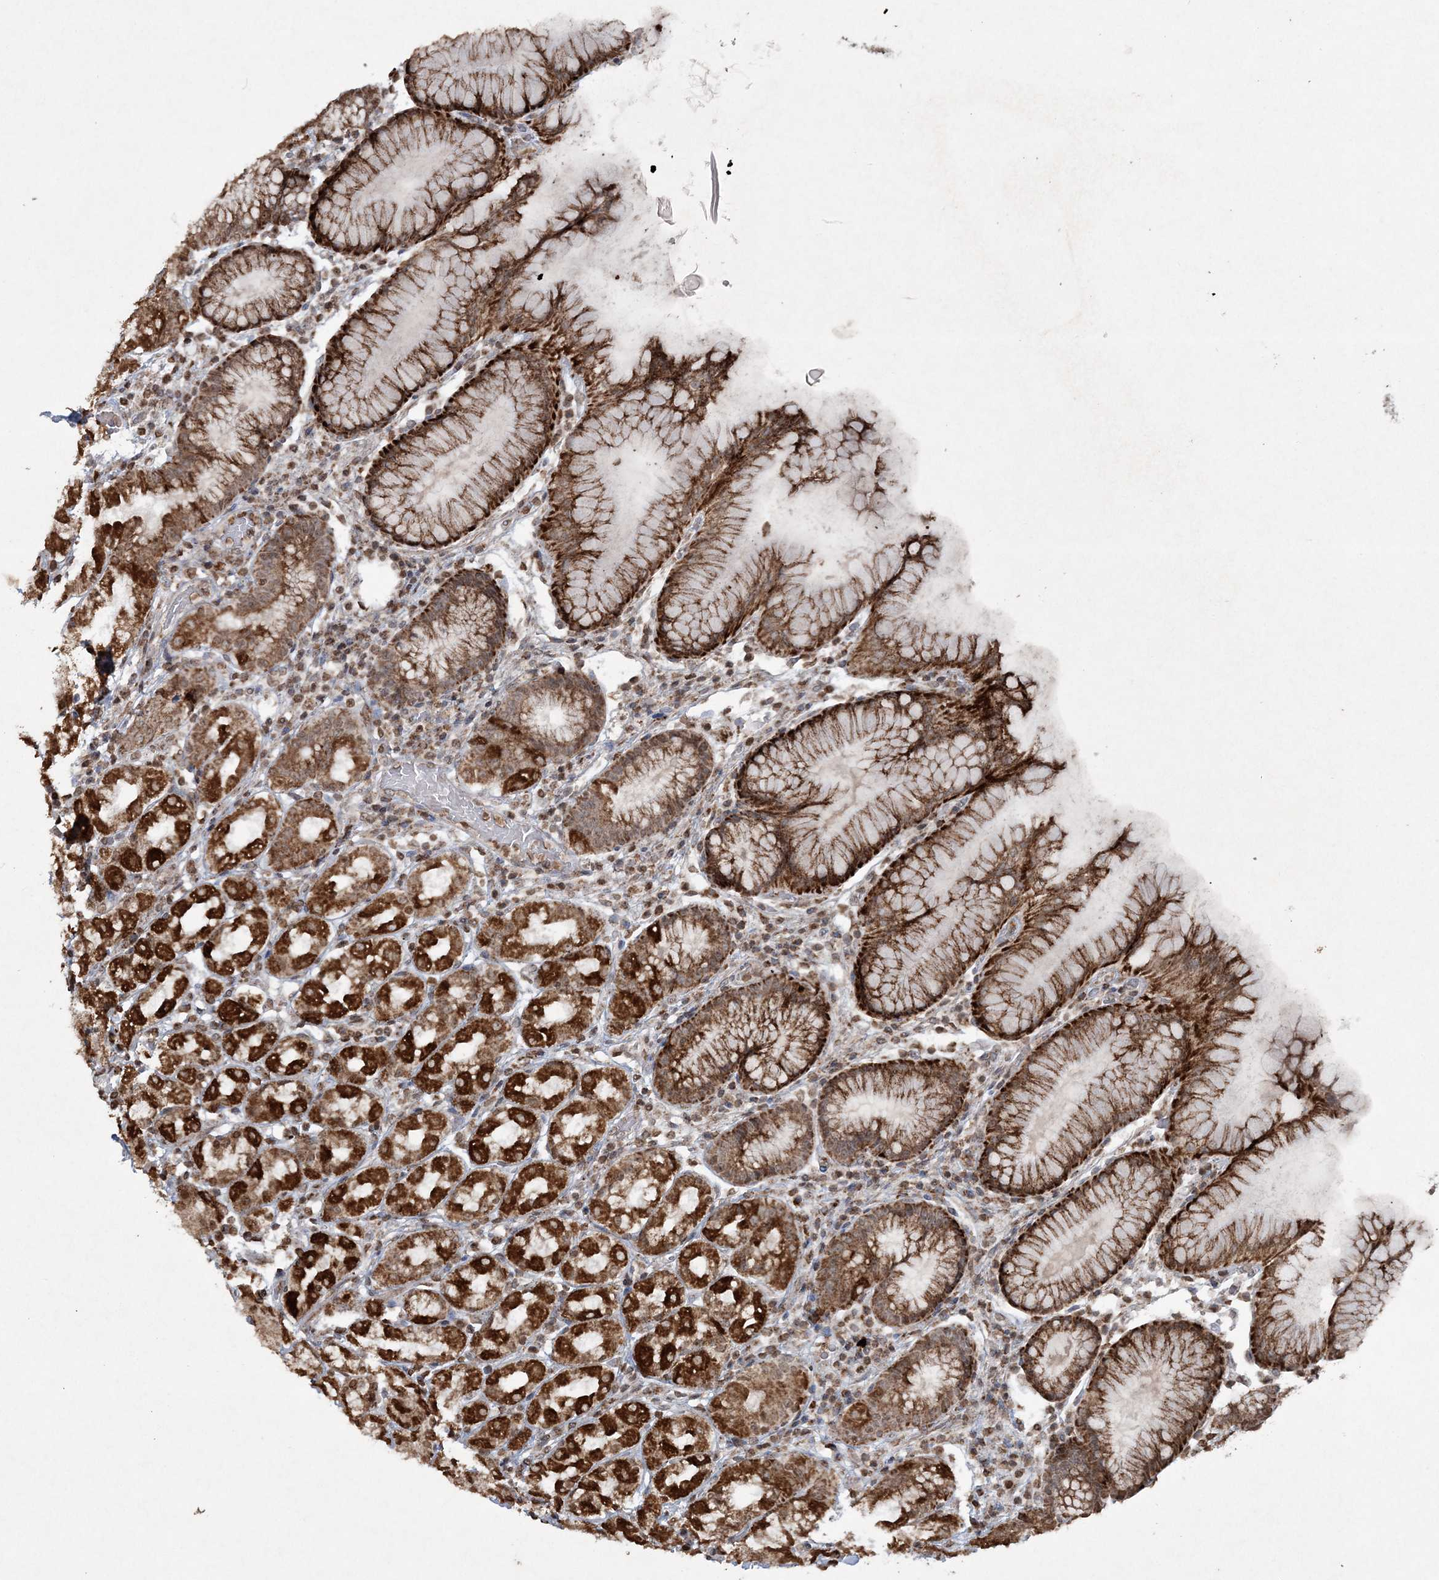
{"staining": {"intensity": "strong", "quantity": "25%-75%", "location": "cytoplasmic/membranous"}, "tissue": "stomach", "cell_type": "Glandular cells", "image_type": "normal", "snomed": [{"axis": "morphology", "description": "Normal tissue, NOS"}, {"axis": "topography", "description": "Stomach, lower"}], "caption": "IHC histopathology image of normal human stomach stained for a protein (brown), which shows high levels of strong cytoplasmic/membranous positivity in about 25%-75% of glandular cells.", "gene": "TTC7A", "patient": {"sex": "female", "age": 56}}